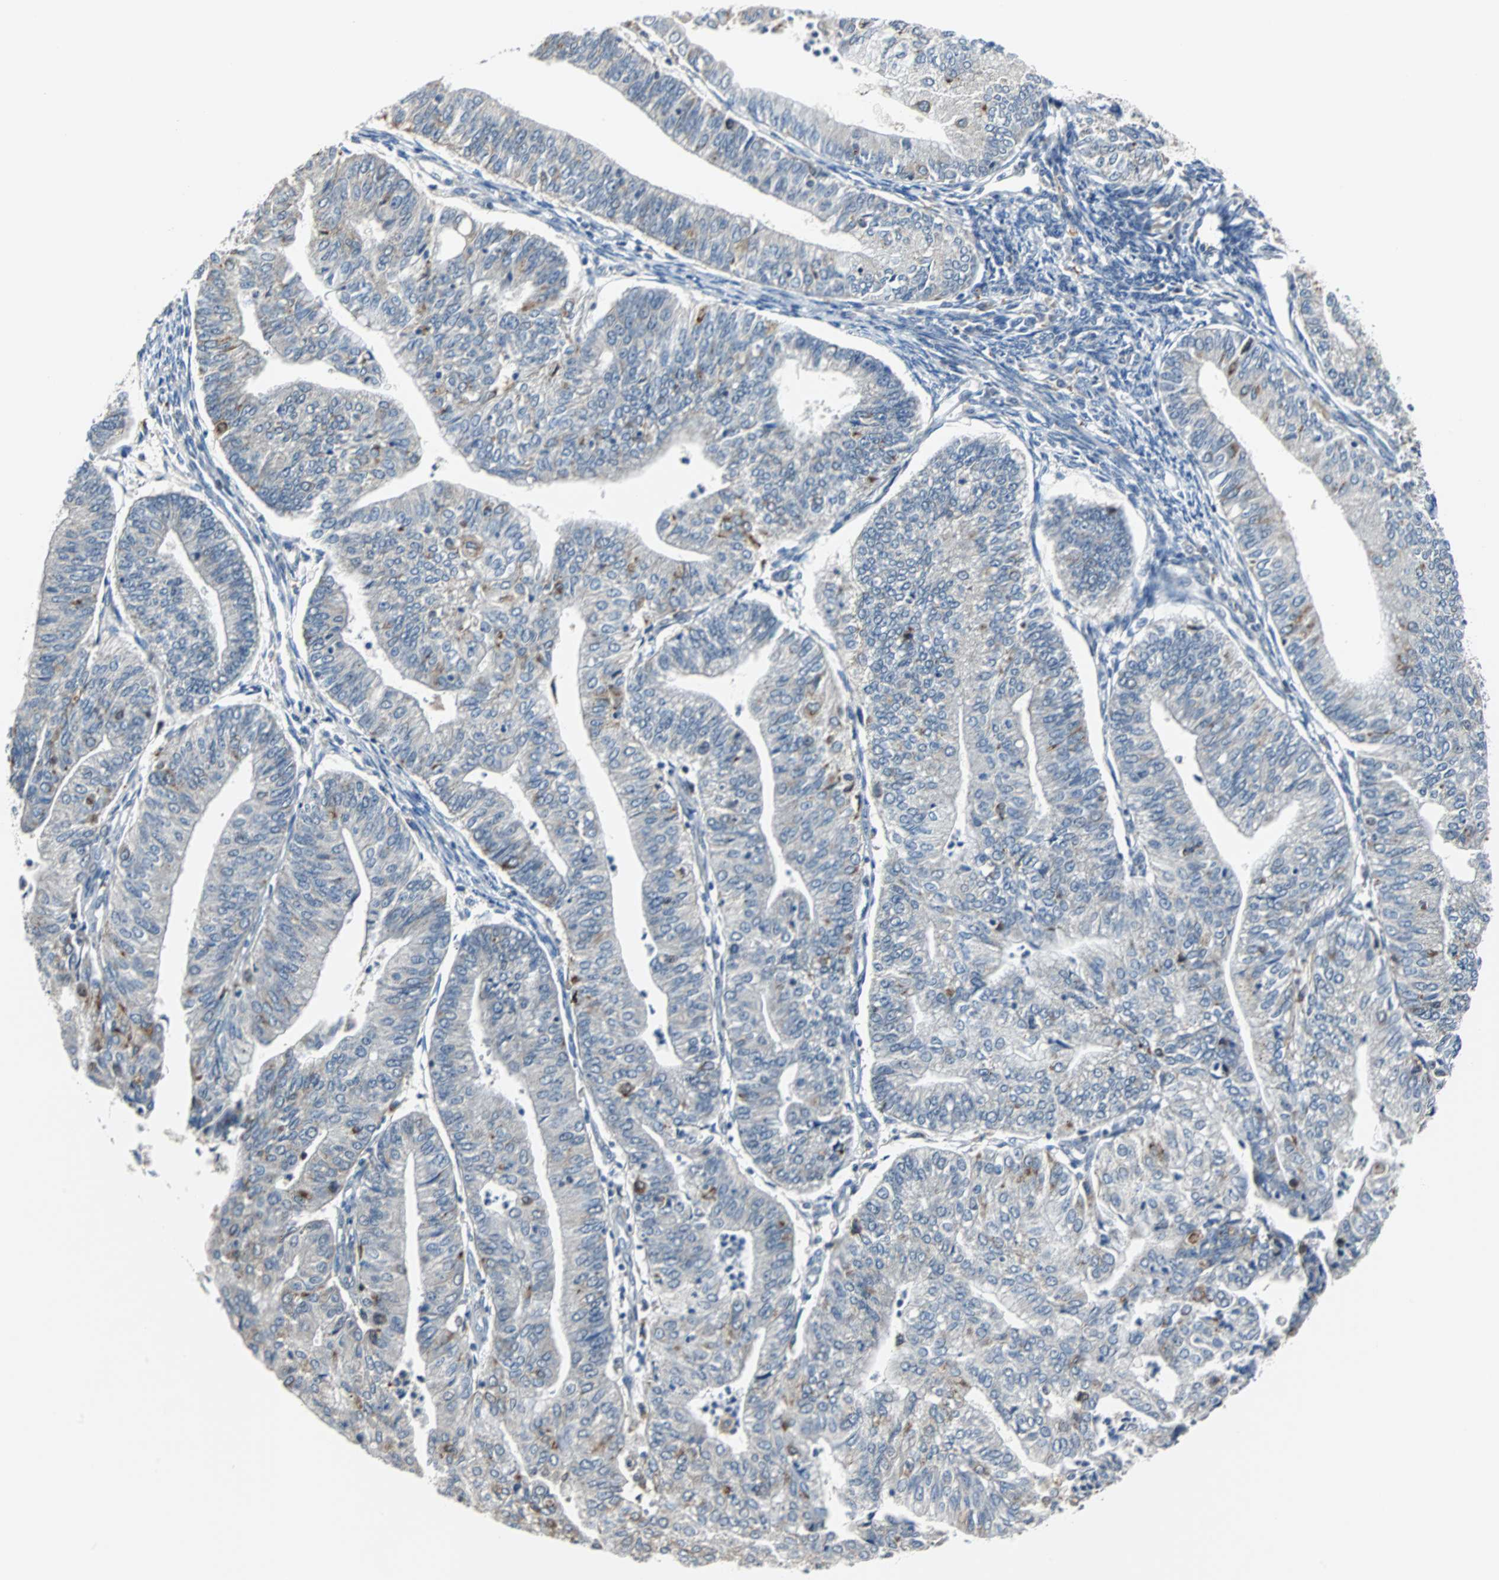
{"staining": {"intensity": "weak", "quantity": "<25%", "location": "cytoplasmic/membranous"}, "tissue": "endometrial cancer", "cell_type": "Tumor cells", "image_type": "cancer", "snomed": [{"axis": "morphology", "description": "Adenocarcinoma, NOS"}, {"axis": "topography", "description": "Endometrium"}], "caption": "DAB immunohistochemical staining of endometrial cancer (adenocarcinoma) exhibits no significant expression in tumor cells. (Brightfield microscopy of DAB (3,3'-diaminobenzidine) immunohistochemistry at high magnification).", "gene": "HLX", "patient": {"sex": "female", "age": 59}}